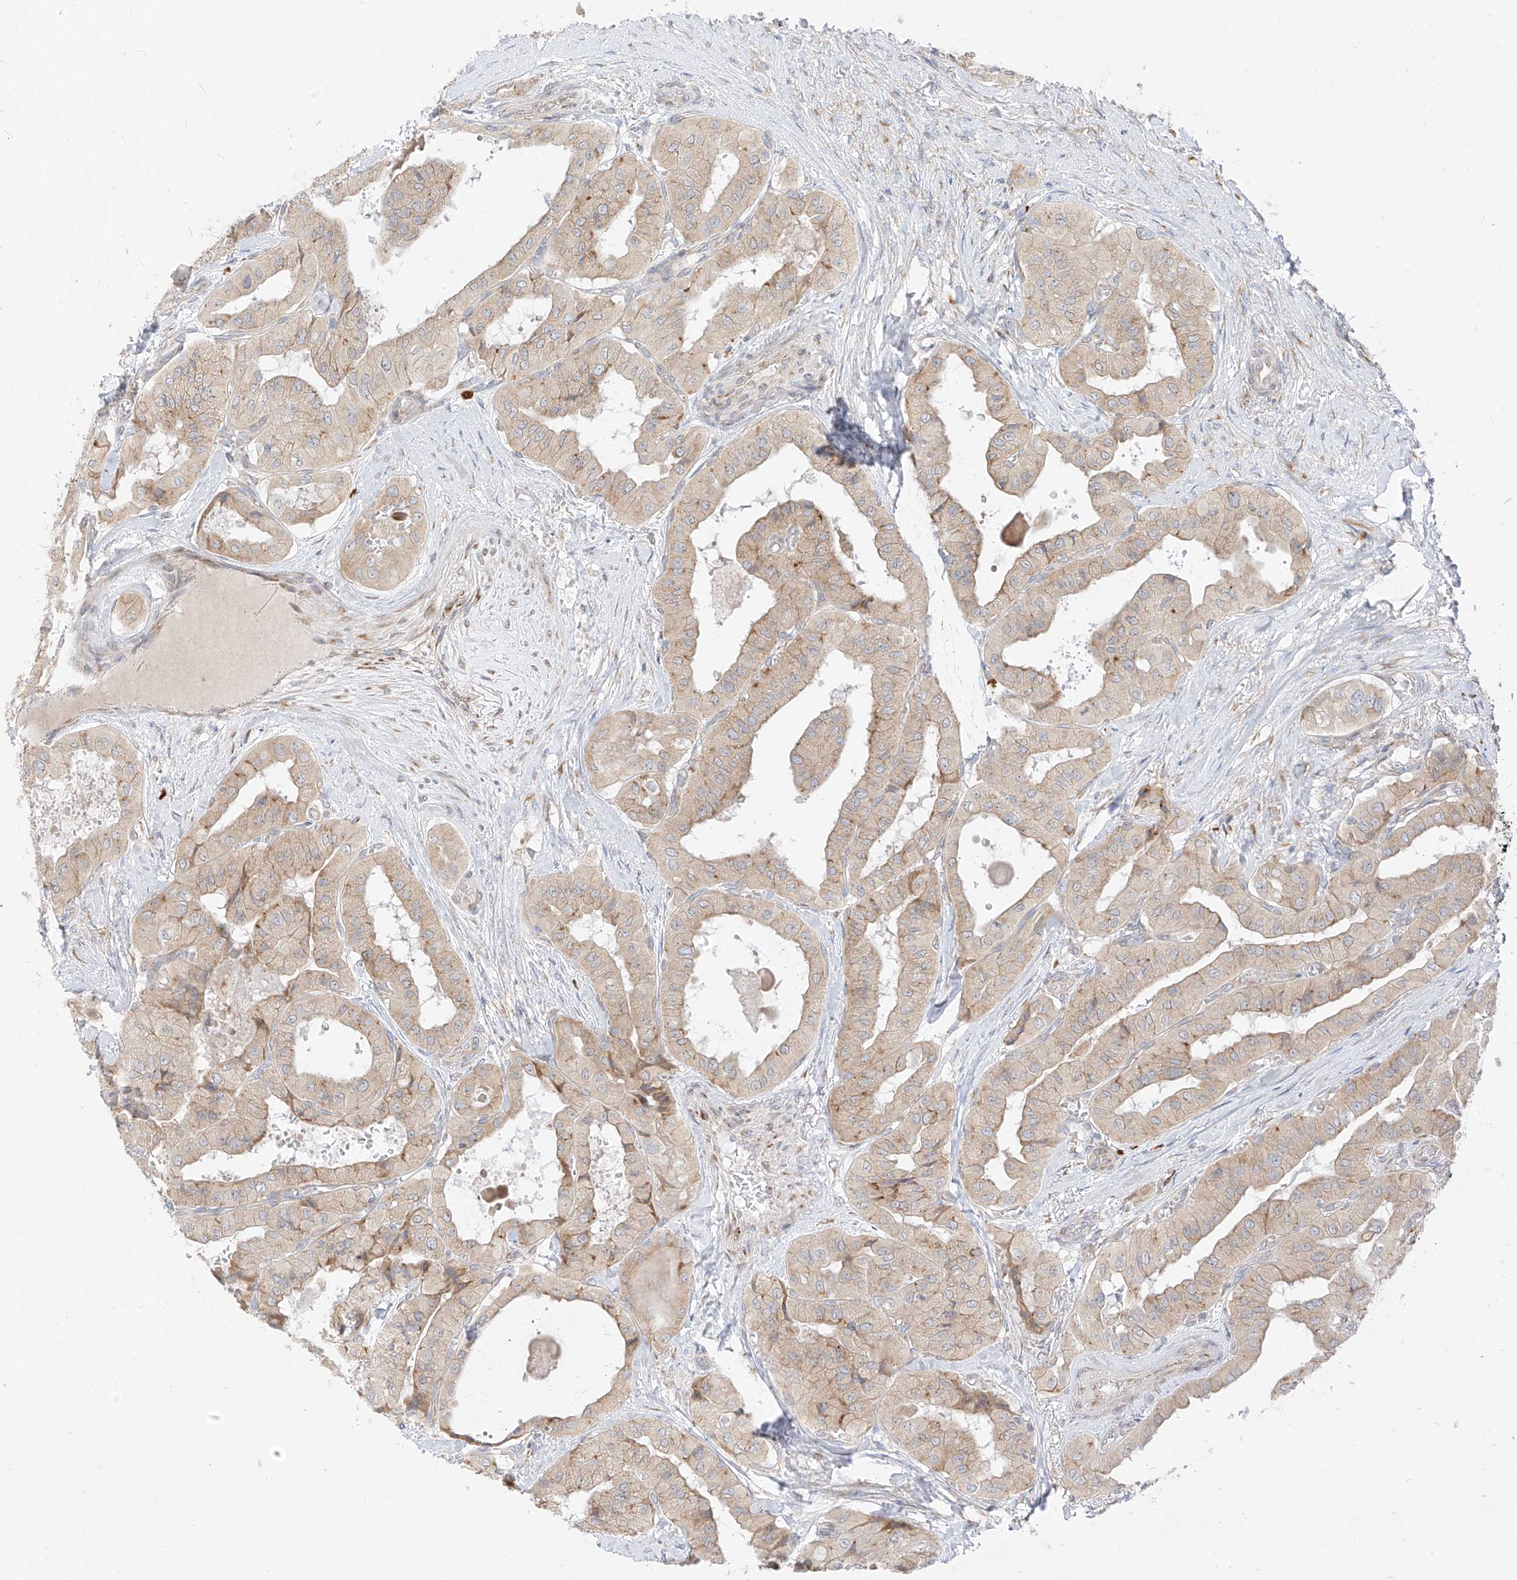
{"staining": {"intensity": "weak", "quantity": ">75%", "location": "cytoplasmic/membranous"}, "tissue": "thyroid cancer", "cell_type": "Tumor cells", "image_type": "cancer", "snomed": [{"axis": "morphology", "description": "Papillary adenocarcinoma, NOS"}, {"axis": "topography", "description": "Thyroid gland"}], "caption": "Immunohistochemical staining of human thyroid papillary adenocarcinoma reveals low levels of weak cytoplasmic/membranous protein expression in about >75% of tumor cells. The staining was performed using DAB to visualize the protein expression in brown, while the nuclei were stained in blue with hematoxylin (Magnification: 20x).", "gene": "STT3A", "patient": {"sex": "female", "age": 59}}